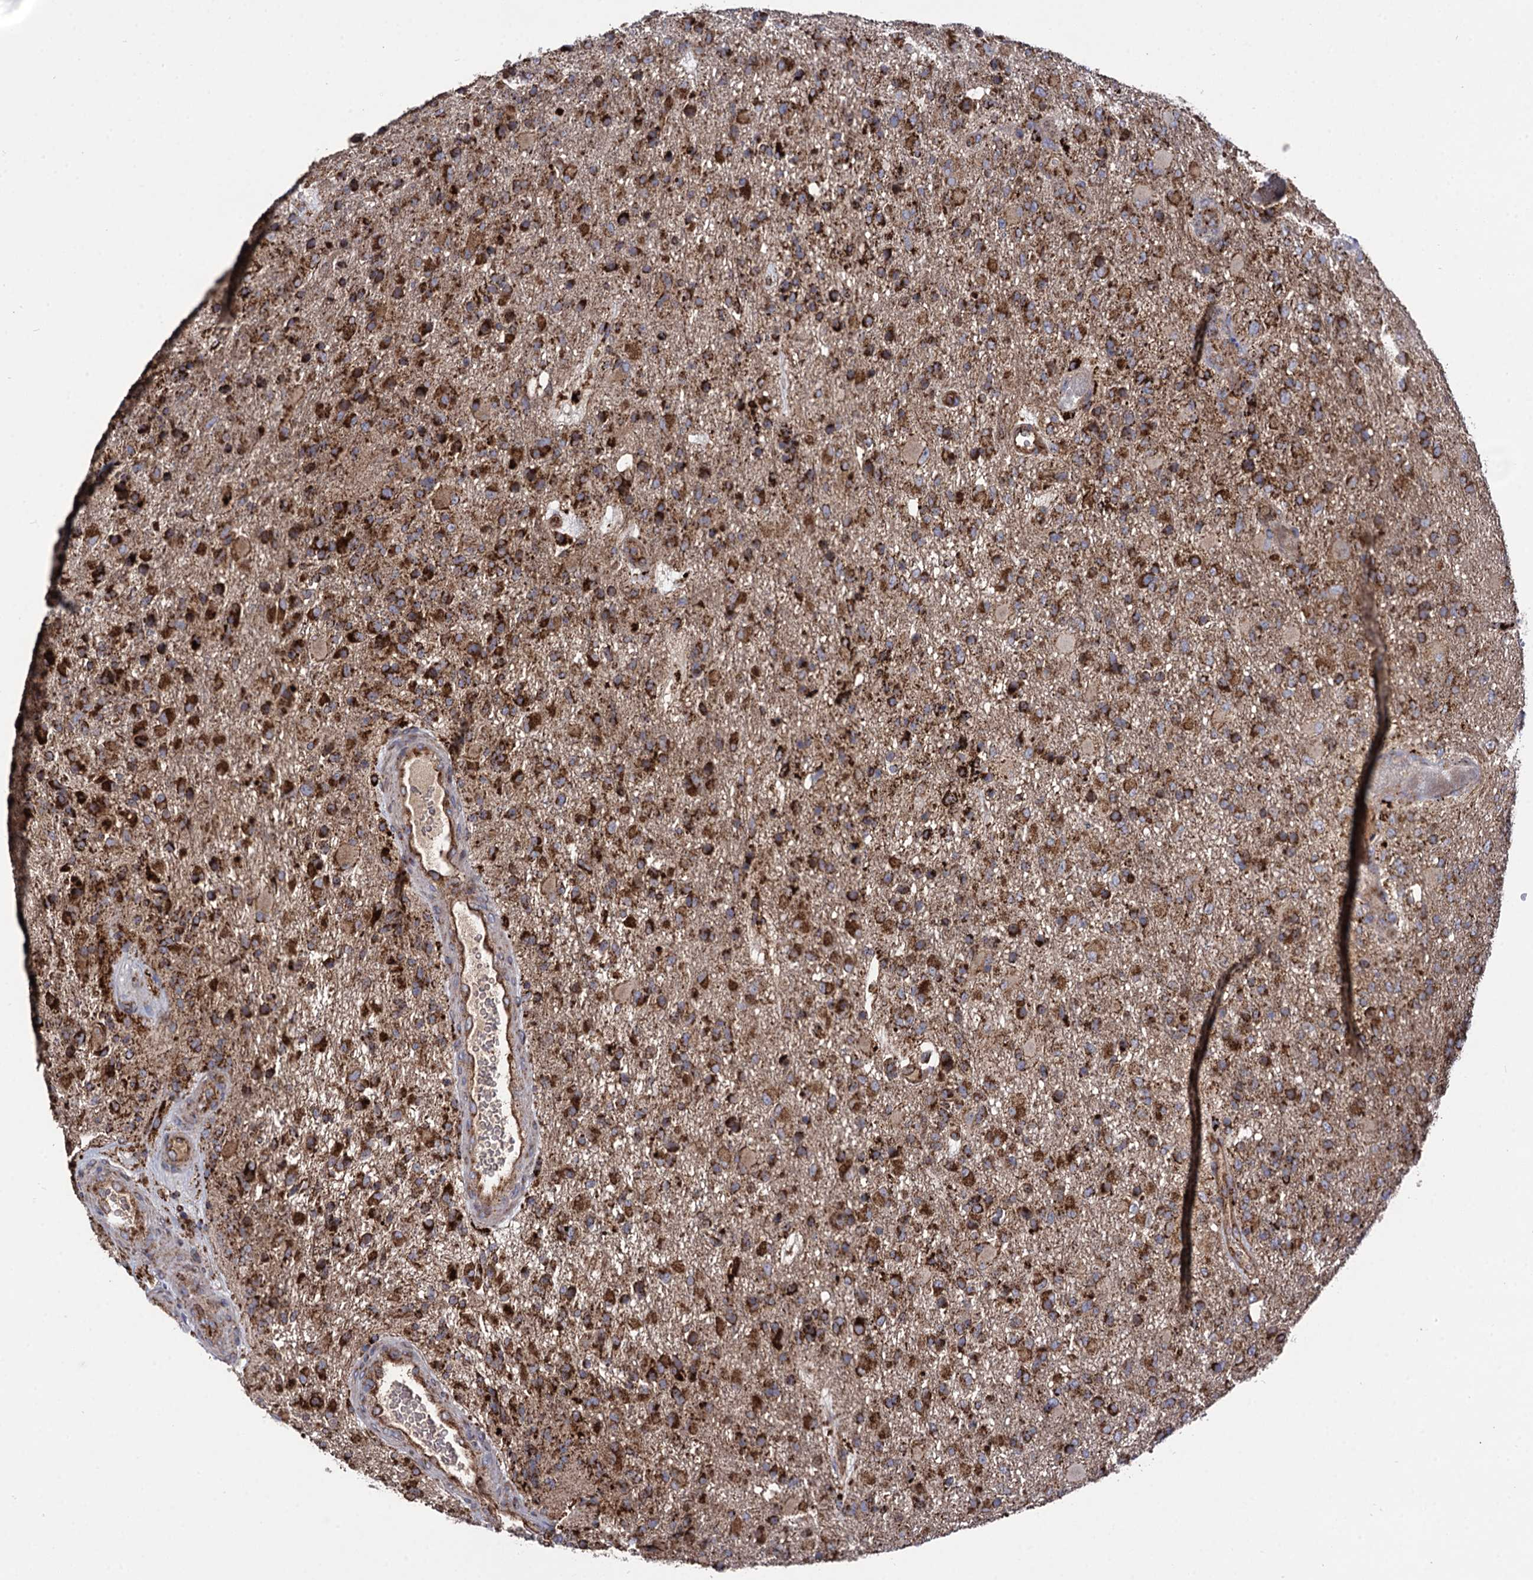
{"staining": {"intensity": "strong", "quantity": ">75%", "location": "cytoplasmic/membranous"}, "tissue": "glioma", "cell_type": "Tumor cells", "image_type": "cancer", "snomed": [{"axis": "morphology", "description": "Glioma, malignant, High grade"}, {"axis": "topography", "description": "Brain"}], "caption": "Human glioma stained with a protein marker exhibits strong staining in tumor cells.", "gene": "IQCH", "patient": {"sex": "female", "age": 74}}